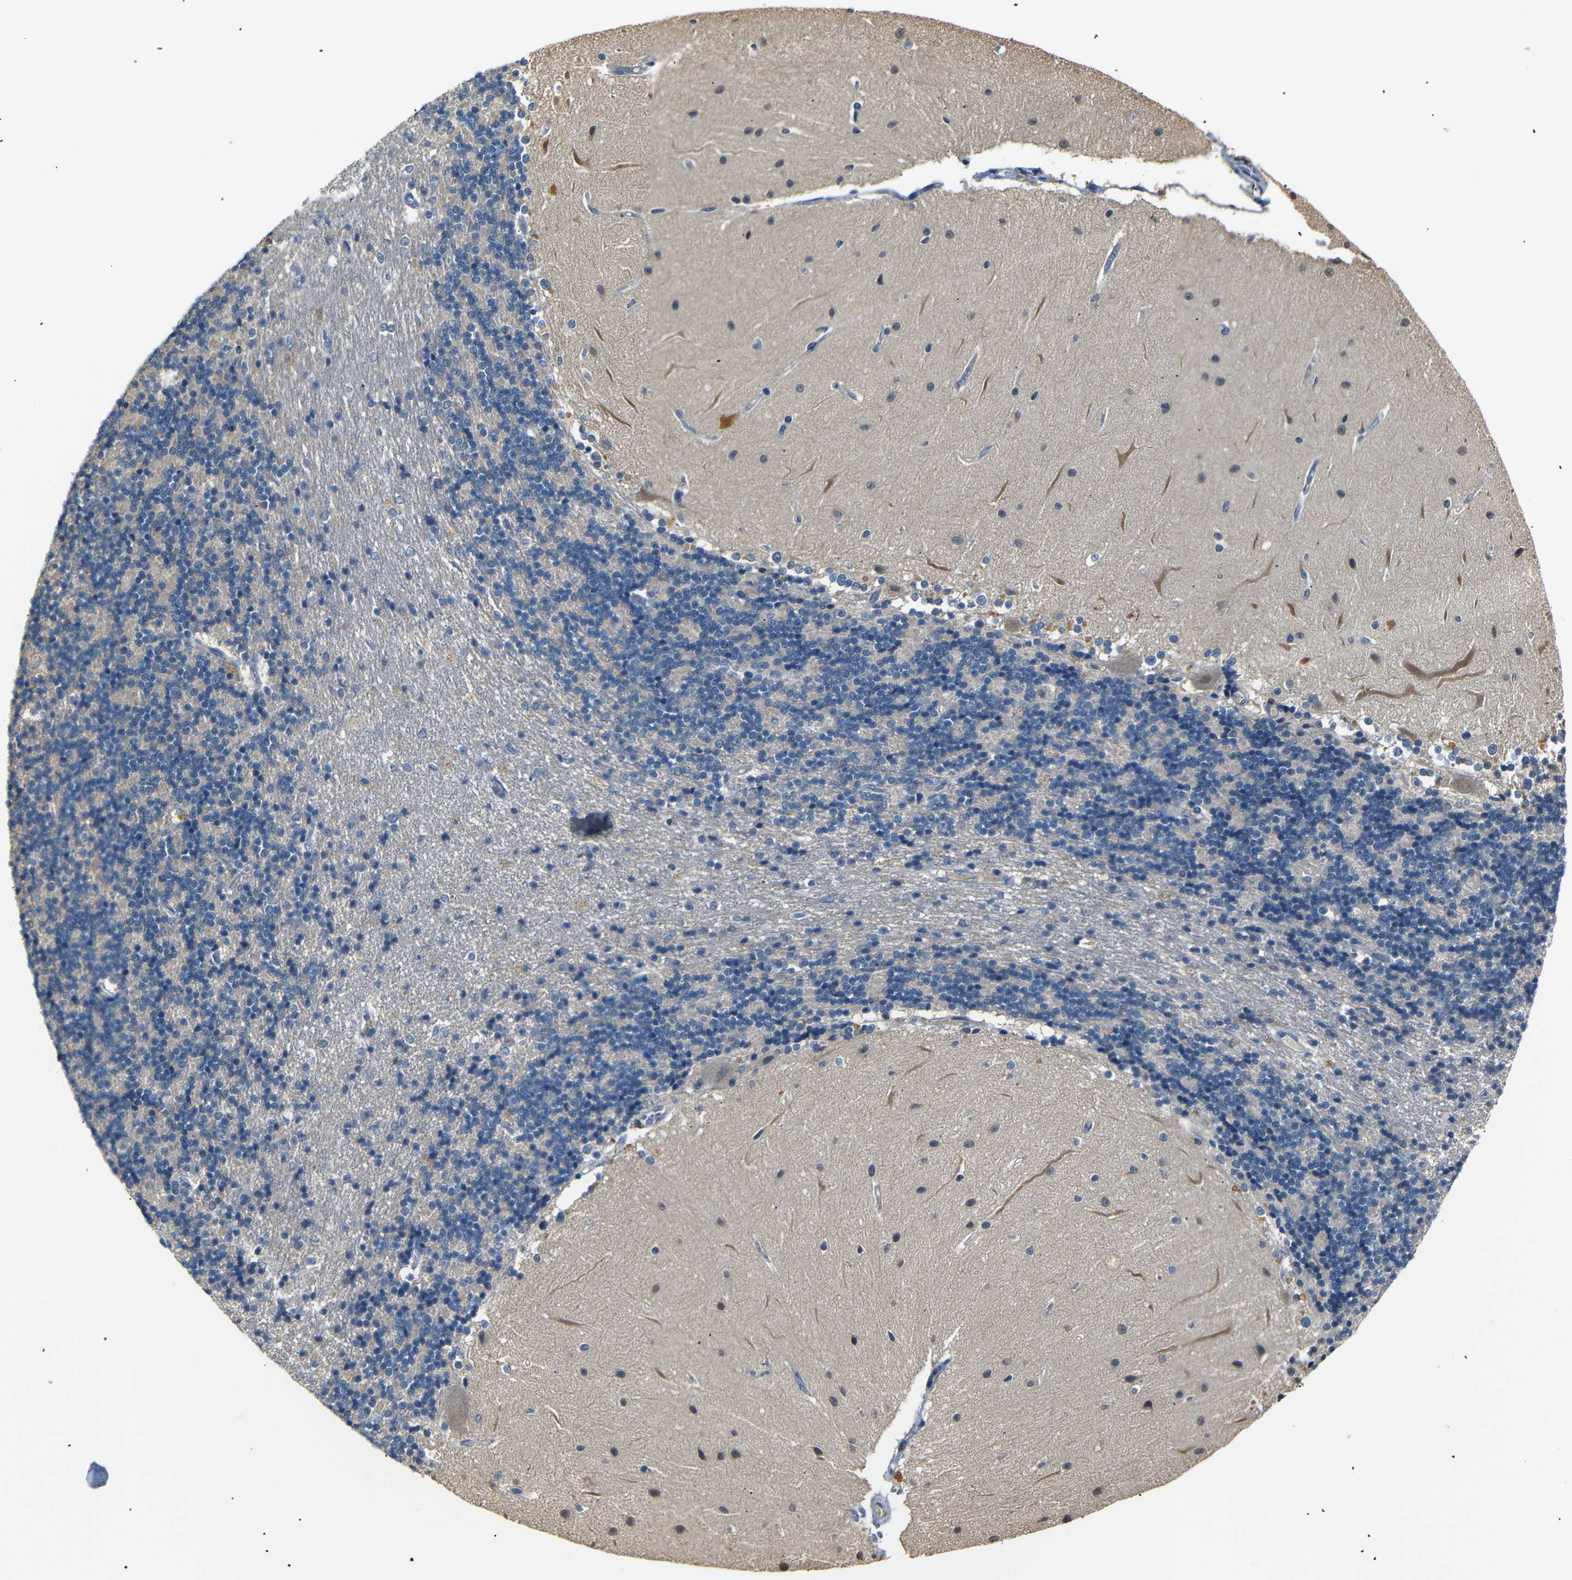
{"staining": {"intensity": "negative", "quantity": "none", "location": "none"}, "tissue": "cerebellum", "cell_type": "Cells in granular layer", "image_type": "normal", "snomed": [{"axis": "morphology", "description": "Normal tissue, NOS"}, {"axis": "topography", "description": "Cerebellum"}], "caption": "Micrograph shows no protein staining in cells in granular layer of unremarkable cerebellum. (Immunohistochemistry, brightfield microscopy, high magnification).", "gene": "SFN", "patient": {"sex": "female", "age": 54}}